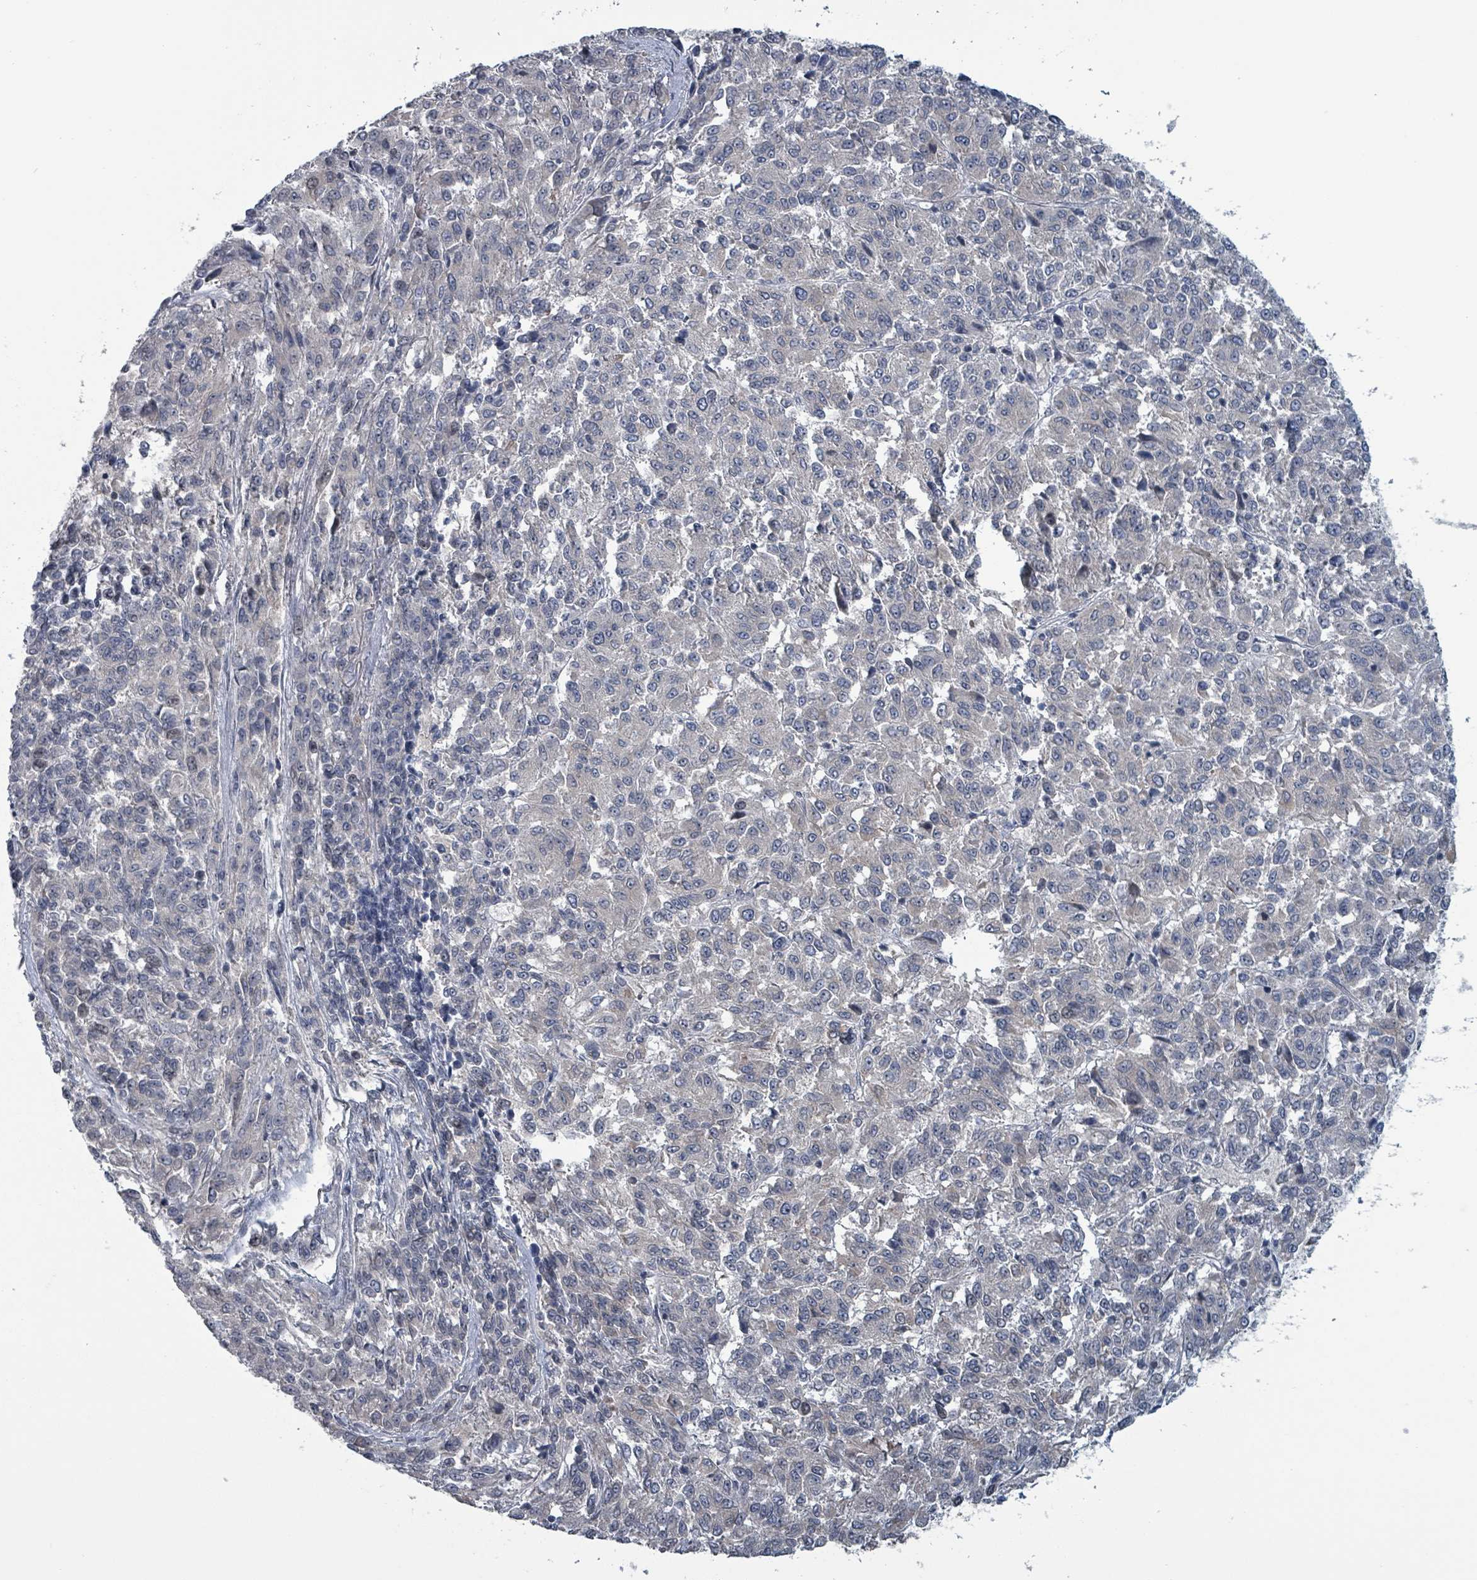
{"staining": {"intensity": "negative", "quantity": "none", "location": "none"}, "tissue": "melanoma", "cell_type": "Tumor cells", "image_type": "cancer", "snomed": [{"axis": "morphology", "description": "Malignant melanoma, Metastatic site"}, {"axis": "topography", "description": "Lung"}], "caption": "There is no significant positivity in tumor cells of melanoma. (Immunohistochemistry, brightfield microscopy, high magnification).", "gene": "BIVM", "patient": {"sex": "male", "age": 64}}